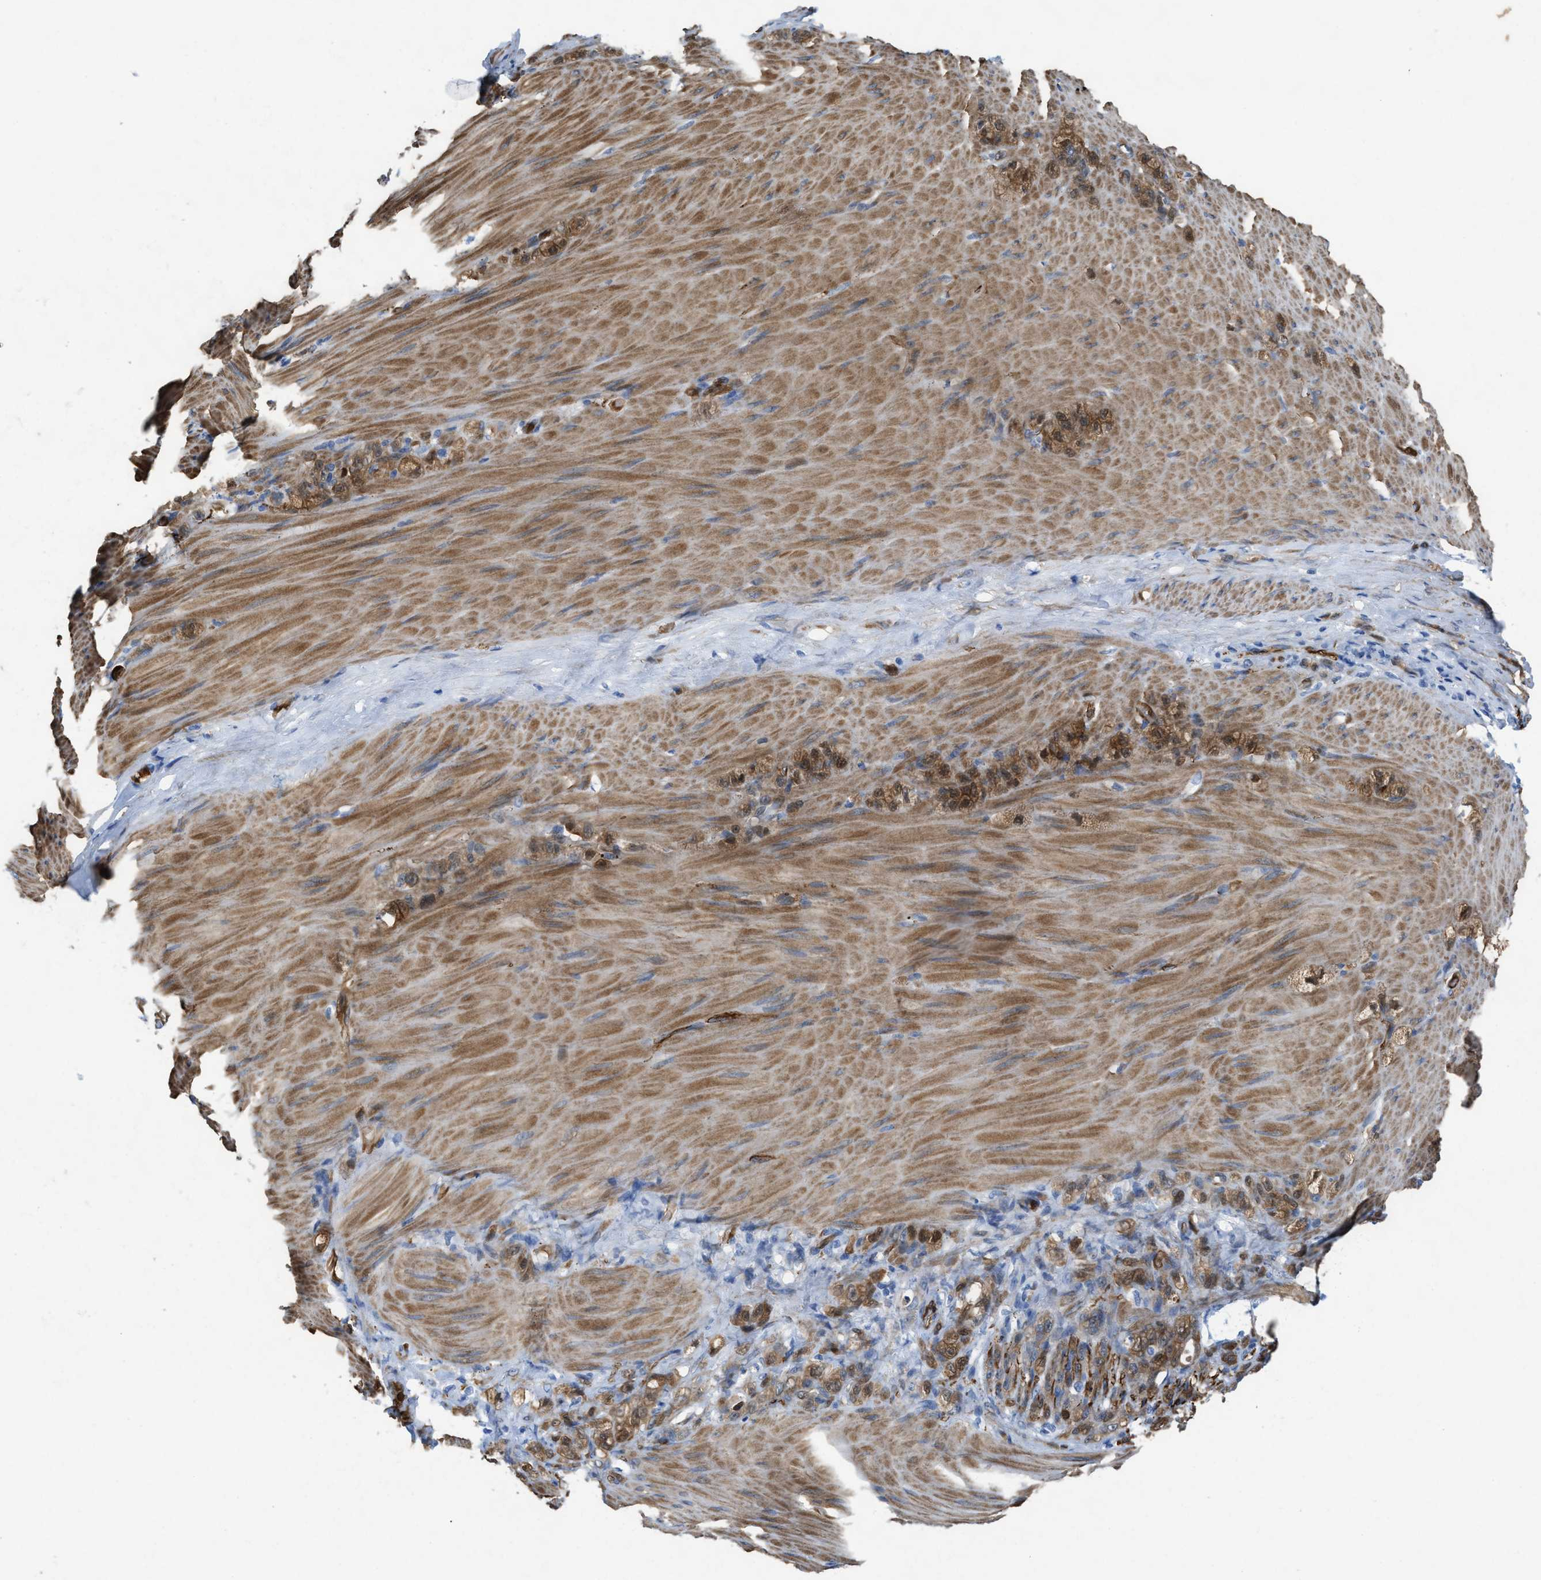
{"staining": {"intensity": "moderate", "quantity": ">75%", "location": "cytoplasmic/membranous,nuclear"}, "tissue": "stomach cancer", "cell_type": "Tumor cells", "image_type": "cancer", "snomed": [{"axis": "morphology", "description": "Normal tissue, NOS"}, {"axis": "morphology", "description": "Adenocarcinoma, NOS"}, {"axis": "topography", "description": "Stomach"}], "caption": "A brown stain highlights moderate cytoplasmic/membranous and nuclear staining of a protein in human stomach cancer (adenocarcinoma) tumor cells.", "gene": "ASS1", "patient": {"sex": "male", "age": 82}}